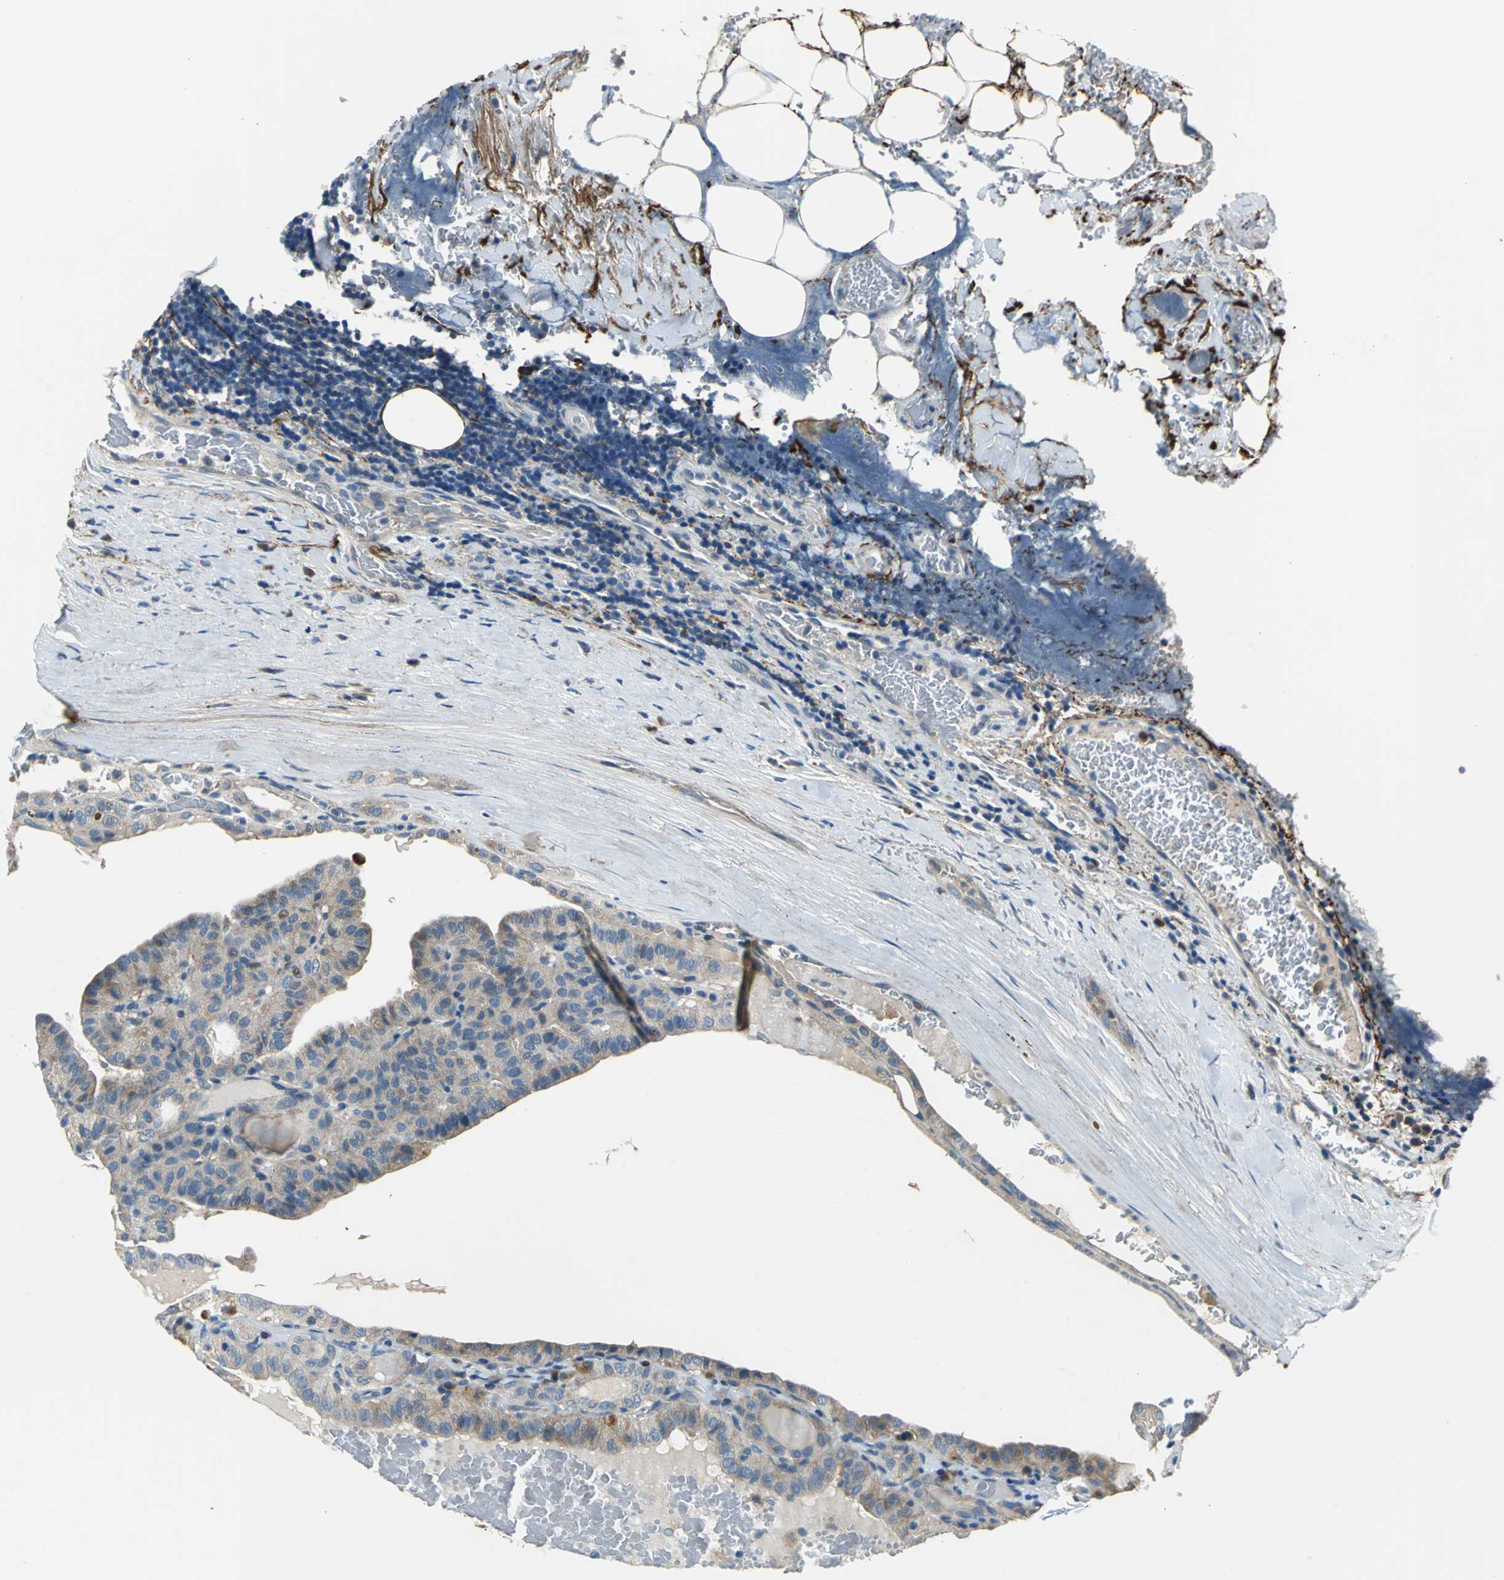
{"staining": {"intensity": "moderate", "quantity": "<25%", "location": "cytoplasmic/membranous"}, "tissue": "thyroid cancer", "cell_type": "Tumor cells", "image_type": "cancer", "snomed": [{"axis": "morphology", "description": "Papillary adenocarcinoma, NOS"}, {"axis": "topography", "description": "Thyroid gland"}], "caption": "Immunohistochemistry image of neoplastic tissue: papillary adenocarcinoma (thyroid) stained using IHC shows low levels of moderate protein expression localized specifically in the cytoplasmic/membranous of tumor cells, appearing as a cytoplasmic/membranous brown color.", "gene": "SLC16A7", "patient": {"sex": "male", "age": 77}}